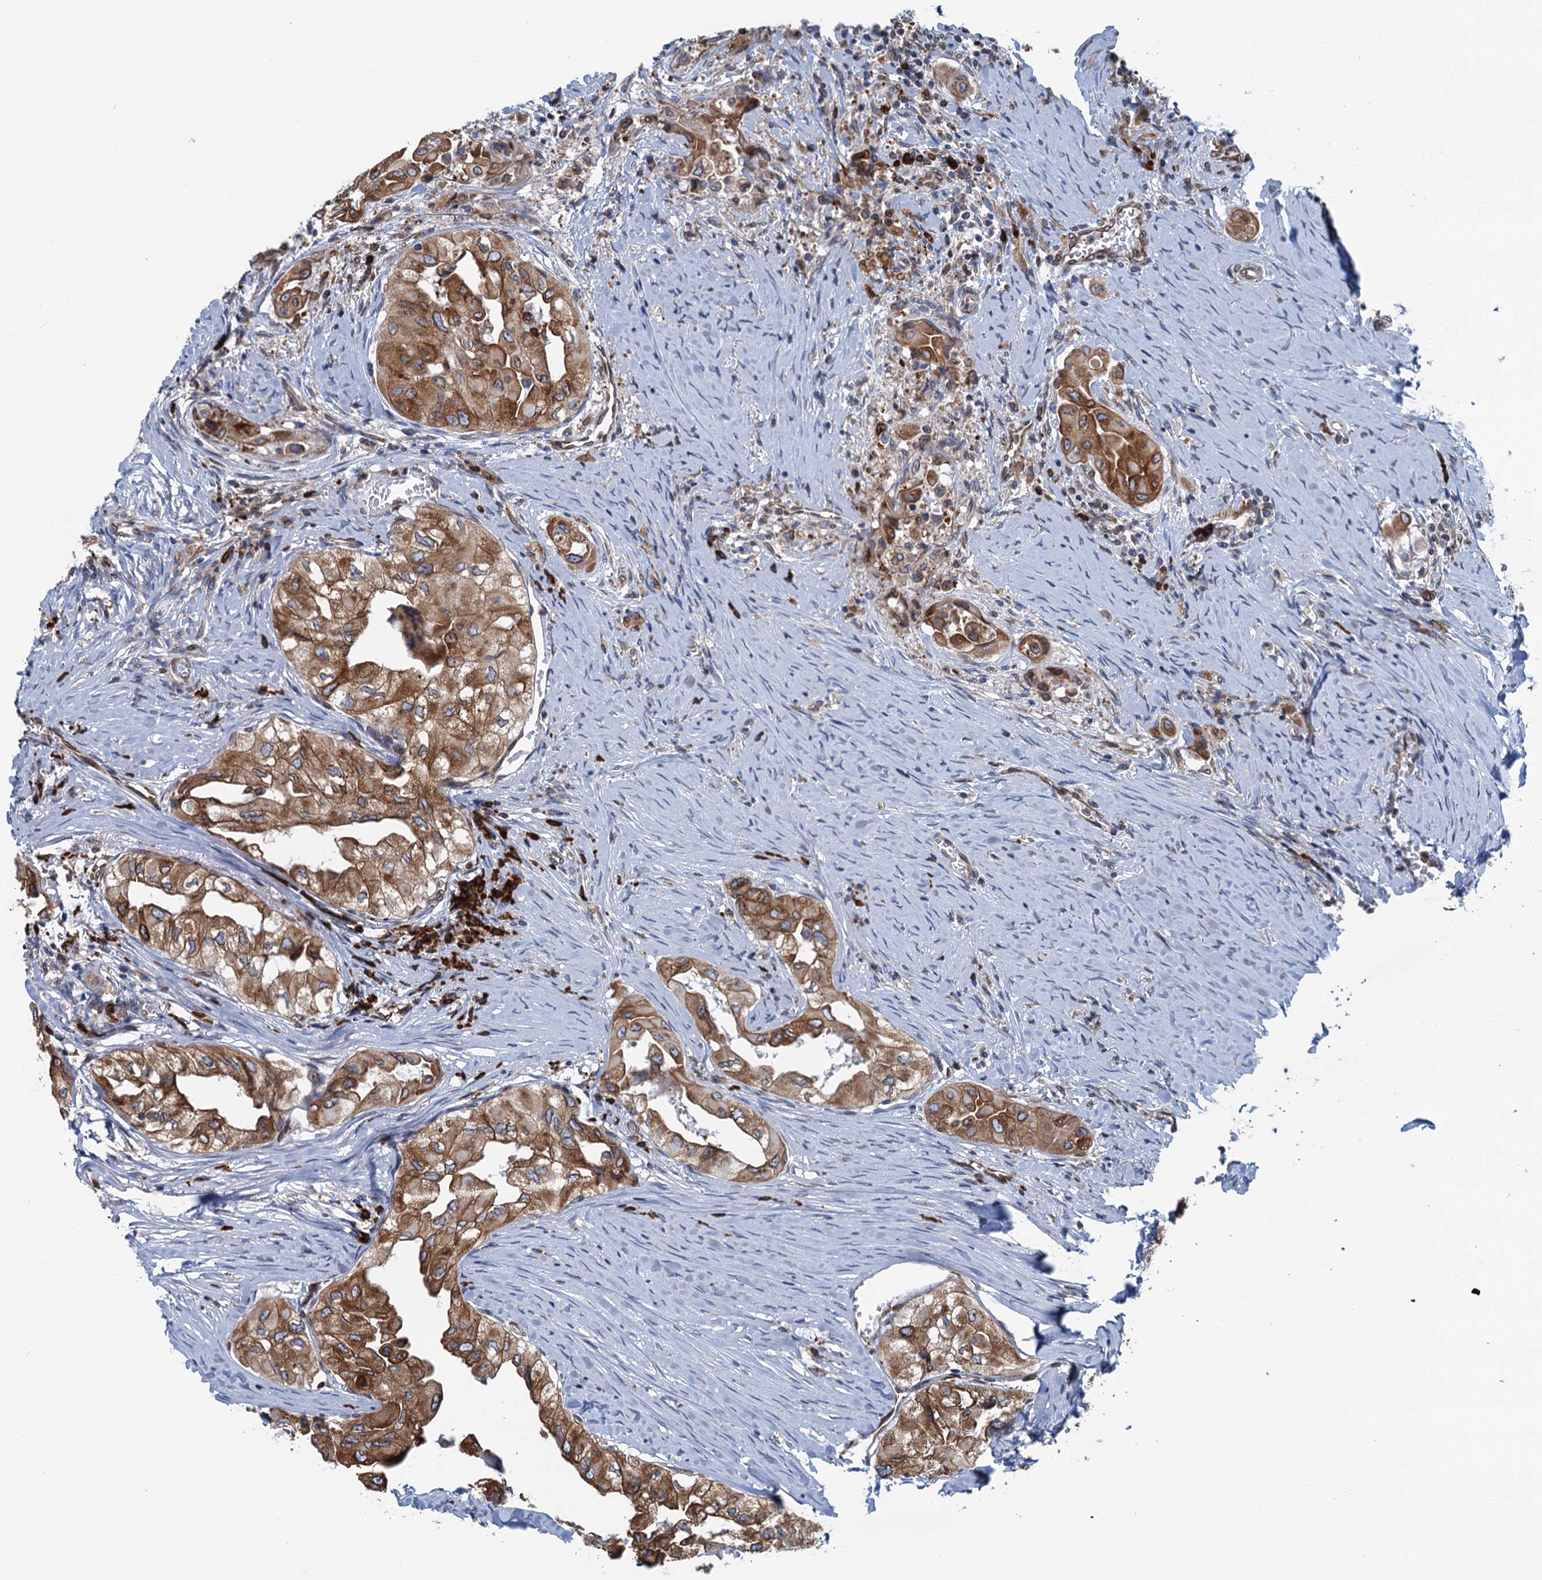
{"staining": {"intensity": "strong", "quantity": ">75%", "location": "cytoplasmic/membranous"}, "tissue": "thyroid cancer", "cell_type": "Tumor cells", "image_type": "cancer", "snomed": [{"axis": "morphology", "description": "Papillary adenocarcinoma, NOS"}, {"axis": "topography", "description": "Thyroid gland"}], "caption": "Strong cytoplasmic/membranous protein staining is seen in approximately >75% of tumor cells in papillary adenocarcinoma (thyroid).", "gene": "TMEM205", "patient": {"sex": "female", "age": 59}}